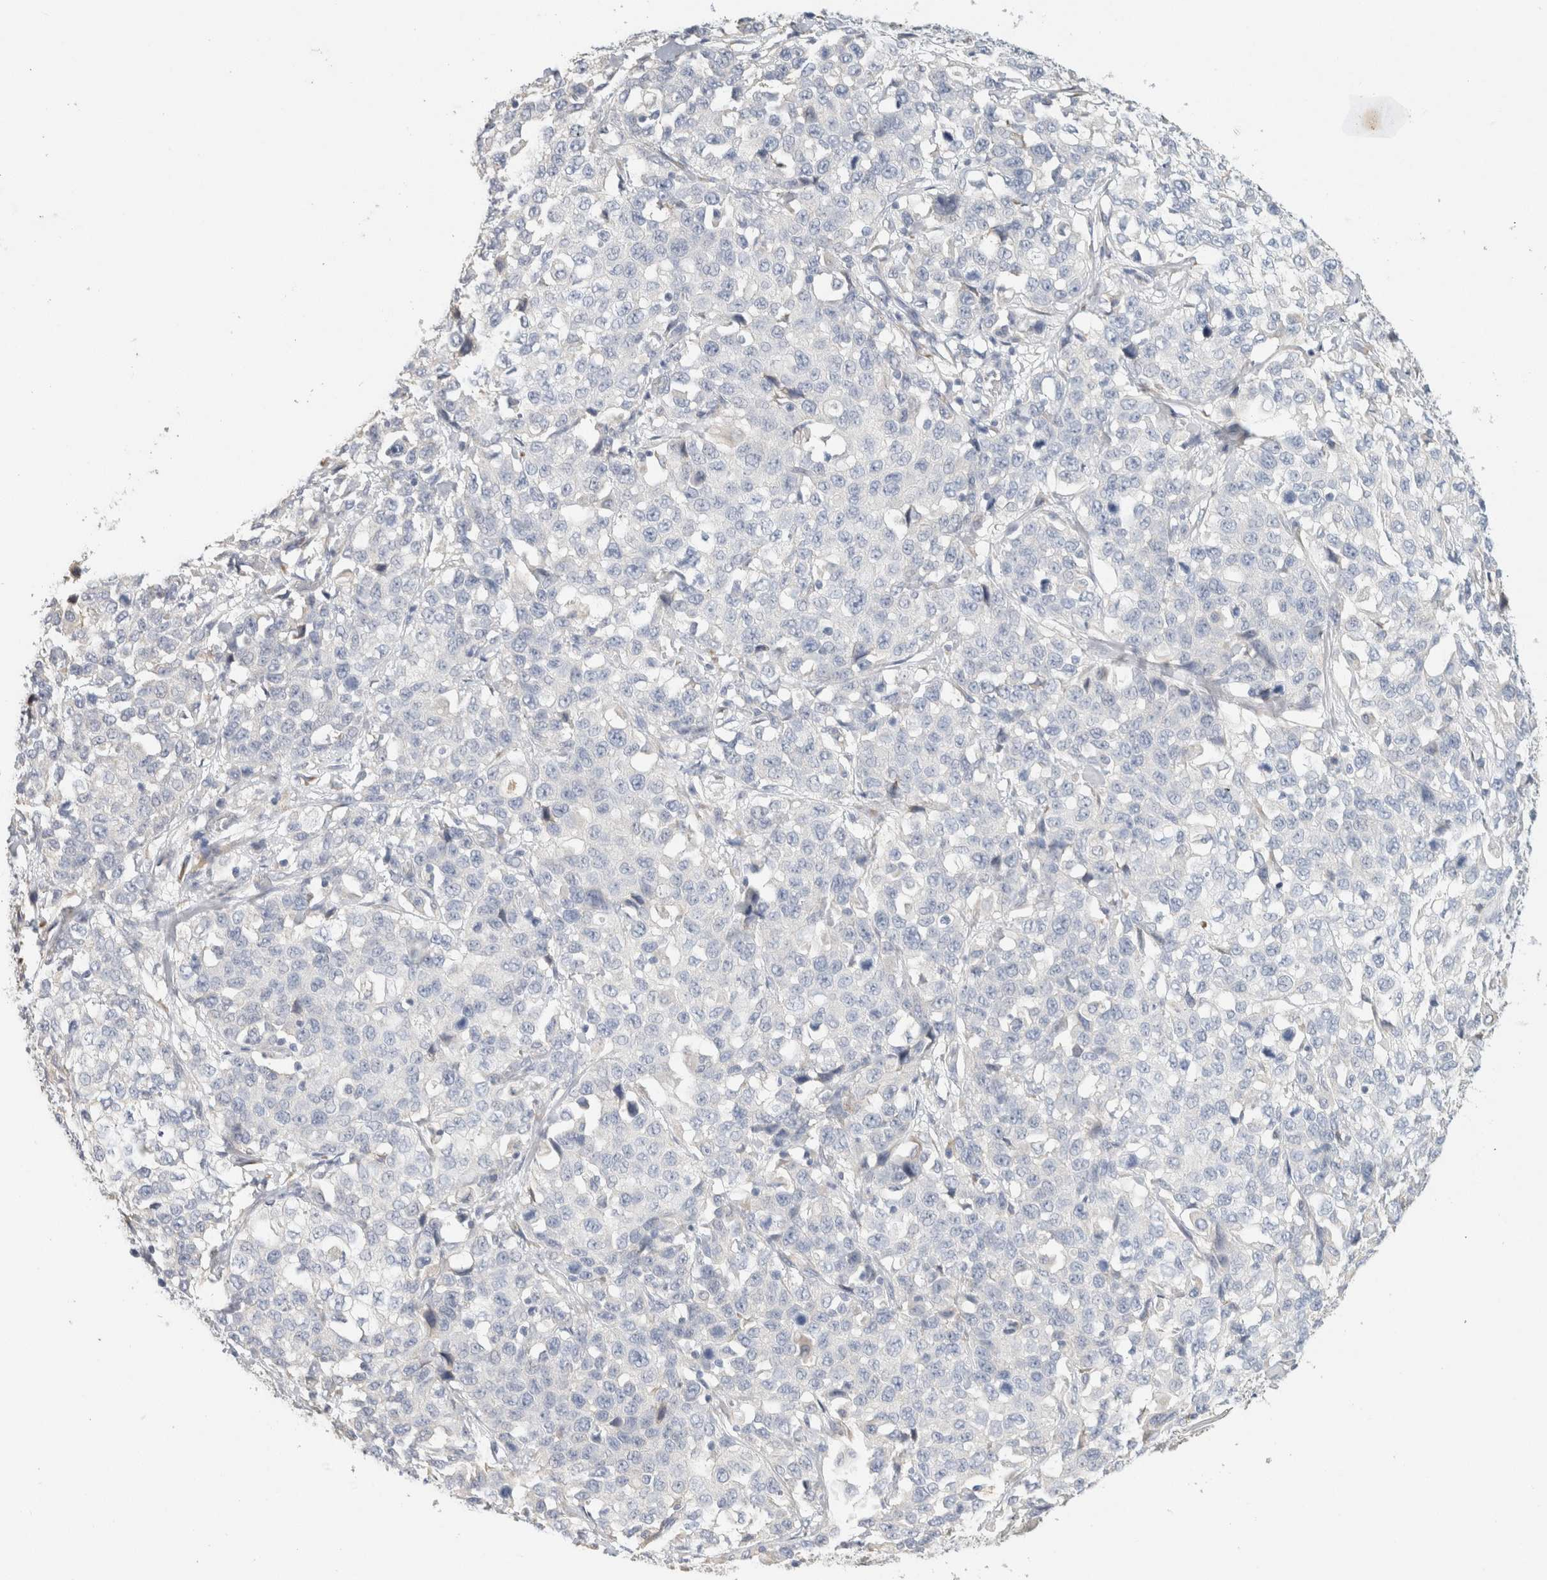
{"staining": {"intensity": "negative", "quantity": "none", "location": "none"}, "tissue": "stomach cancer", "cell_type": "Tumor cells", "image_type": "cancer", "snomed": [{"axis": "morphology", "description": "Normal tissue, NOS"}, {"axis": "morphology", "description": "Adenocarcinoma, NOS"}, {"axis": "topography", "description": "Stomach"}], "caption": "Stomach cancer (adenocarcinoma) was stained to show a protein in brown. There is no significant staining in tumor cells. (DAB (3,3'-diaminobenzidine) immunohistochemistry (IHC) with hematoxylin counter stain).", "gene": "NEFM", "patient": {"sex": "male", "age": 48}}